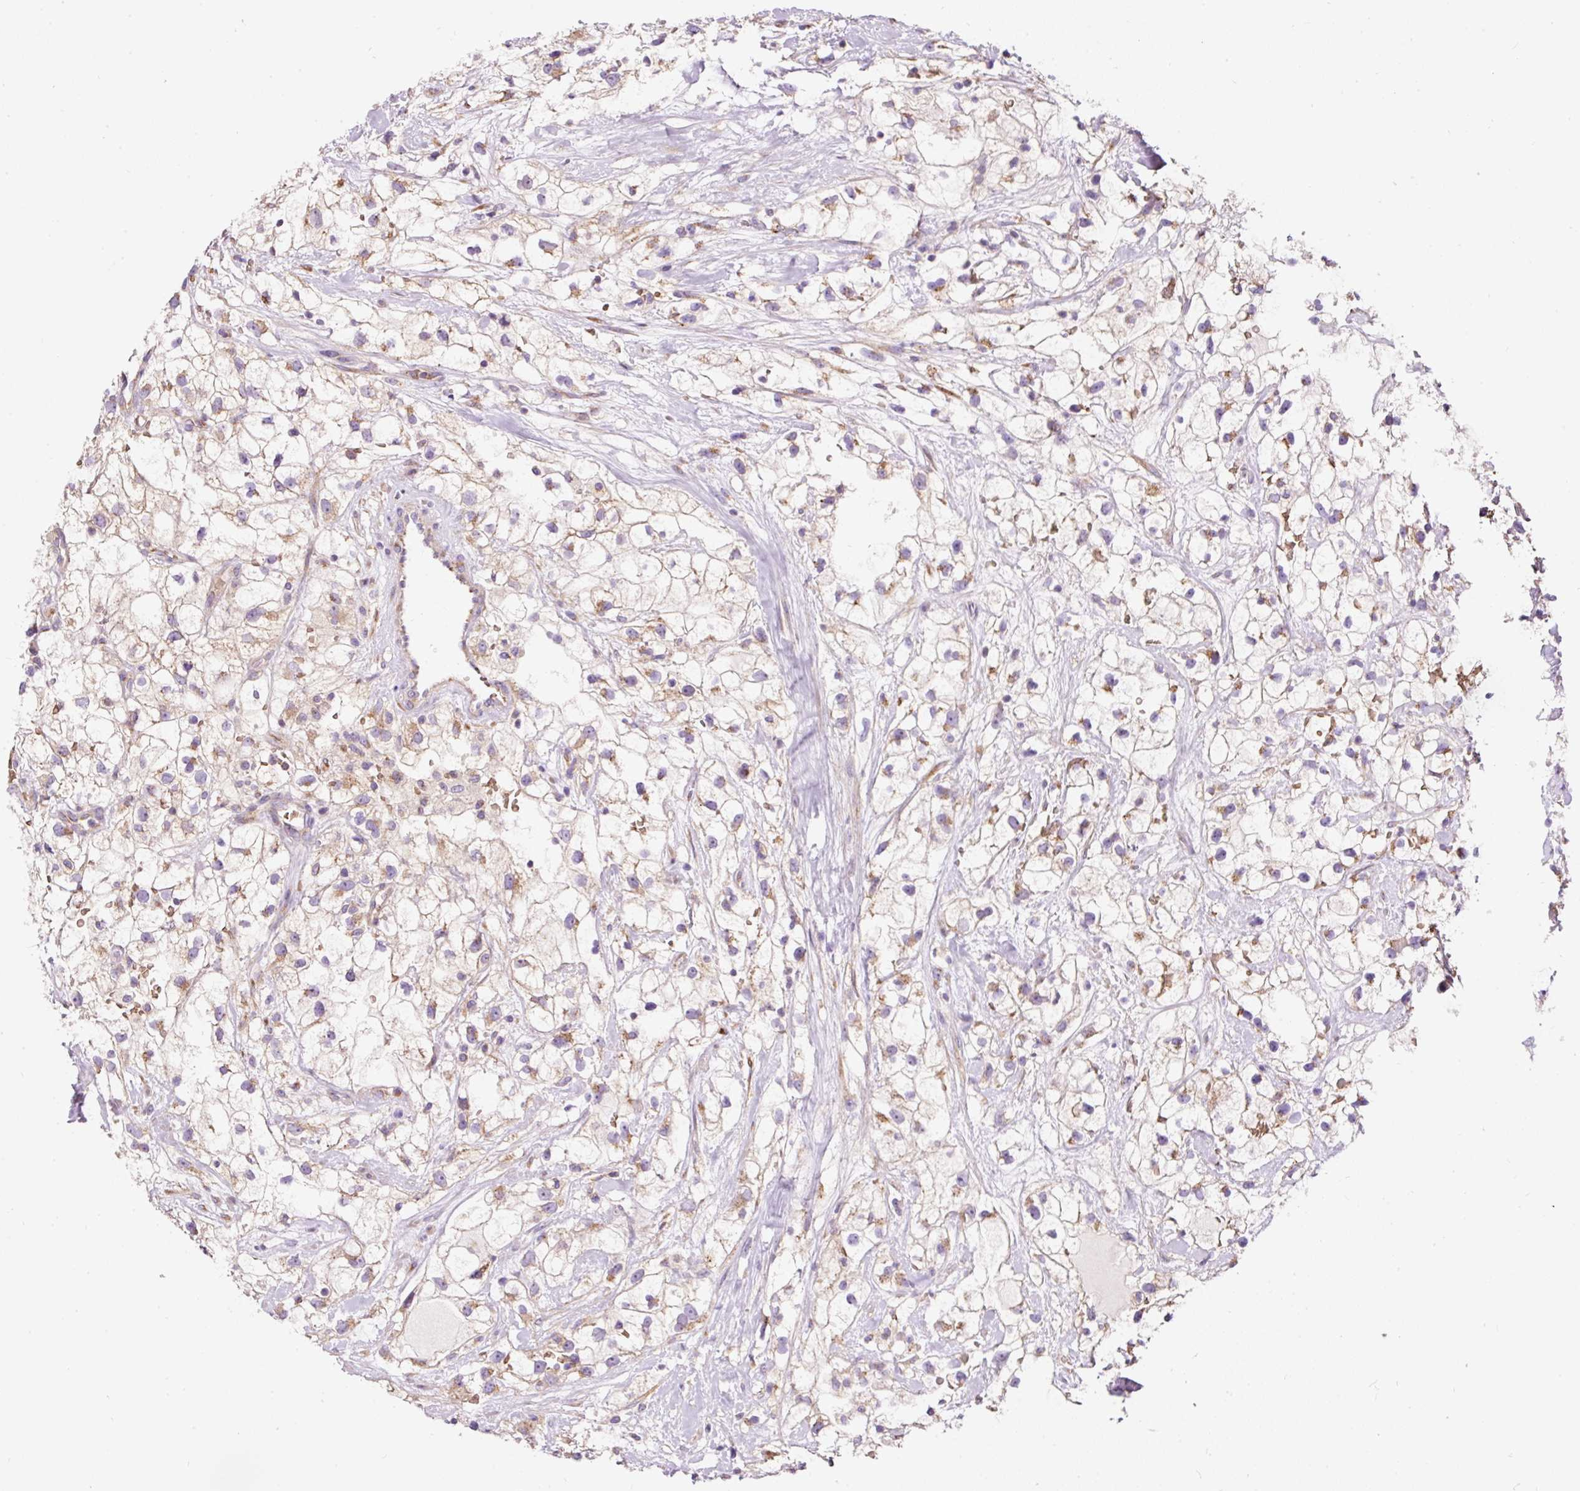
{"staining": {"intensity": "weak", "quantity": ">75%", "location": "cytoplasmic/membranous"}, "tissue": "renal cancer", "cell_type": "Tumor cells", "image_type": "cancer", "snomed": [{"axis": "morphology", "description": "Adenocarcinoma, NOS"}, {"axis": "topography", "description": "Kidney"}], "caption": "Immunohistochemical staining of renal cancer shows low levels of weak cytoplasmic/membranous staining in approximately >75% of tumor cells.", "gene": "PRRC2A", "patient": {"sex": "male", "age": 59}}